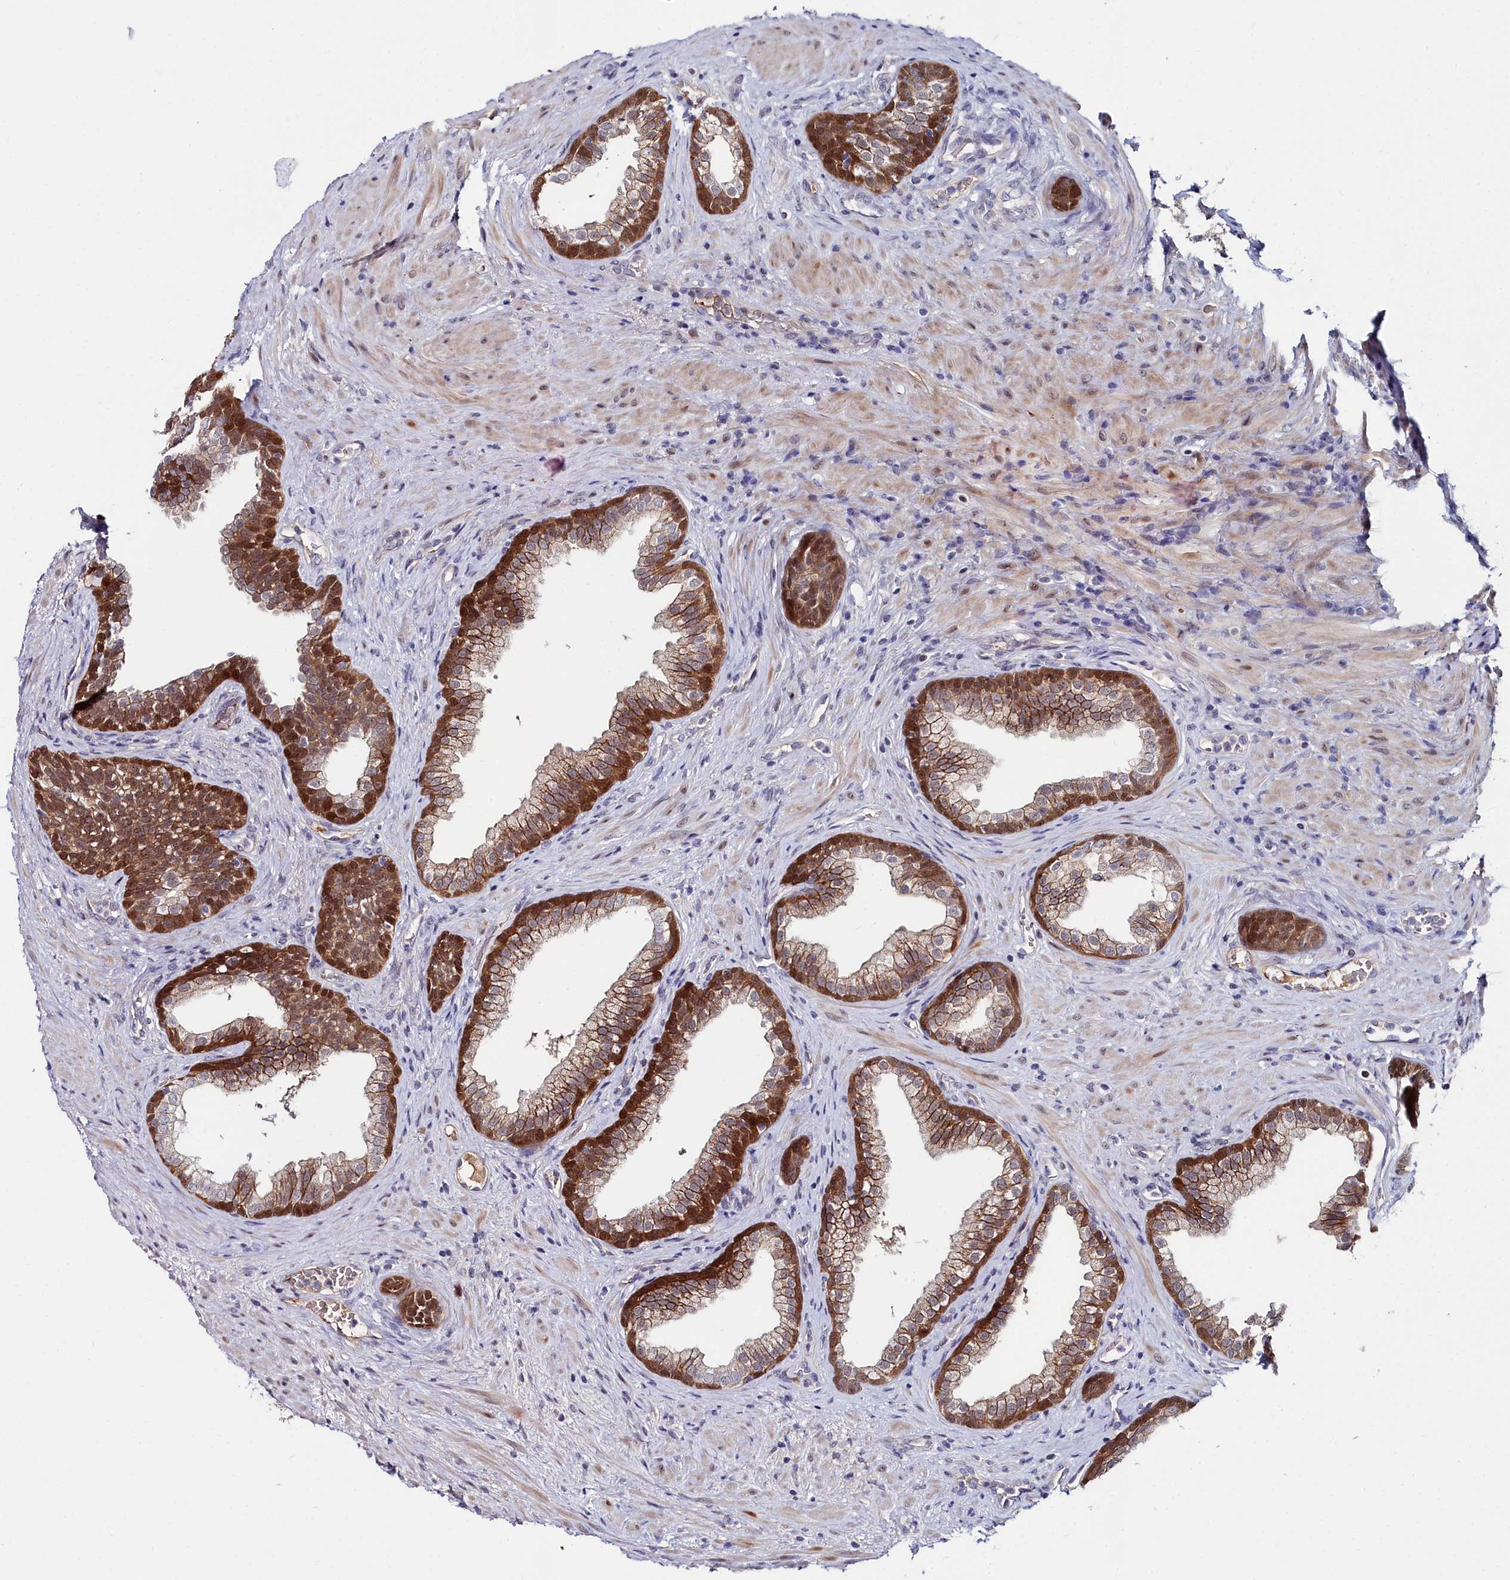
{"staining": {"intensity": "strong", "quantity": "25%-75%", "location": "cytoplasmic/membranous,nuclear"}, "tissue": "prostate", "cell_type": "Glandular cells", "image_type": "normal", "snomed": [{"axis": "morphology", "description": "Normal tissue, NOS"}, {"axis": "topography", "description": "Prostate"}], "caption": "DAB (3,3'-diaminobenzidine) immunohistochemical staining of unremarkable human prostate demonstrates strong cytoplasmic/membranous,nuclear protein expression in approximately 25%-75% of glandular cells.", "gene": "KCTD18", "patient": {"sex": "male", "age": 76}}